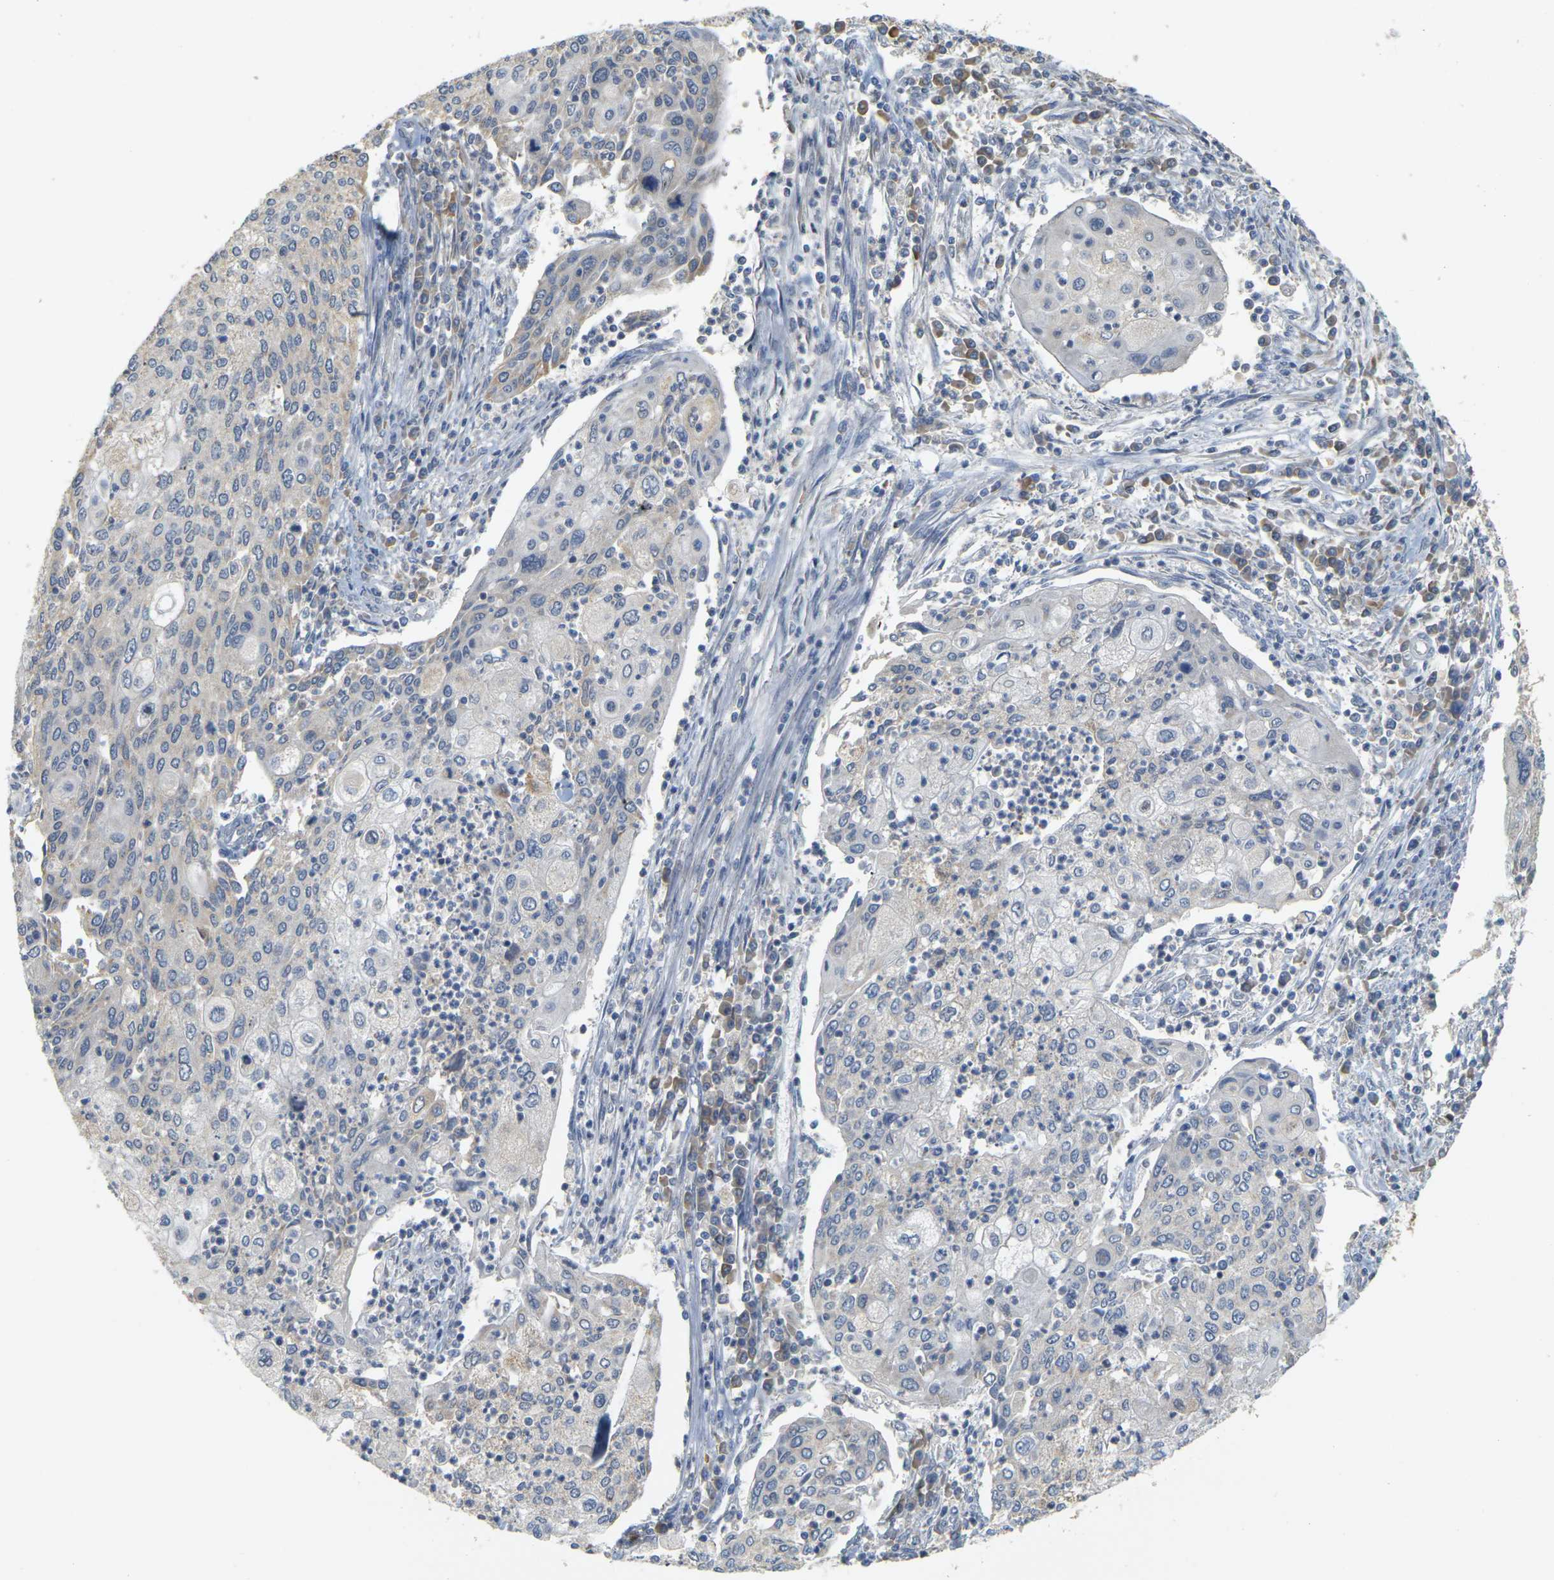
{"staining": {"intensity": "weak", "quantity": "<25%", "location": "cytoplasmic/membranous"}, "tissue": "cervical cancer", "cell_type": "Tumor cells", "image_type": "cancer", "snomed": [{"axis": "morphology", "description": "Squamous cell carcinoma, NOS"}, {"axis": "topography", "description": "Cervix"}], "caption": "DAB immunohistochemical staining of squamous cell carcinoma (cervical) exhibits no significant staining in tumor cells.", "gene": "GDAP1", "patient": {"sex": "female", "age": 40}}